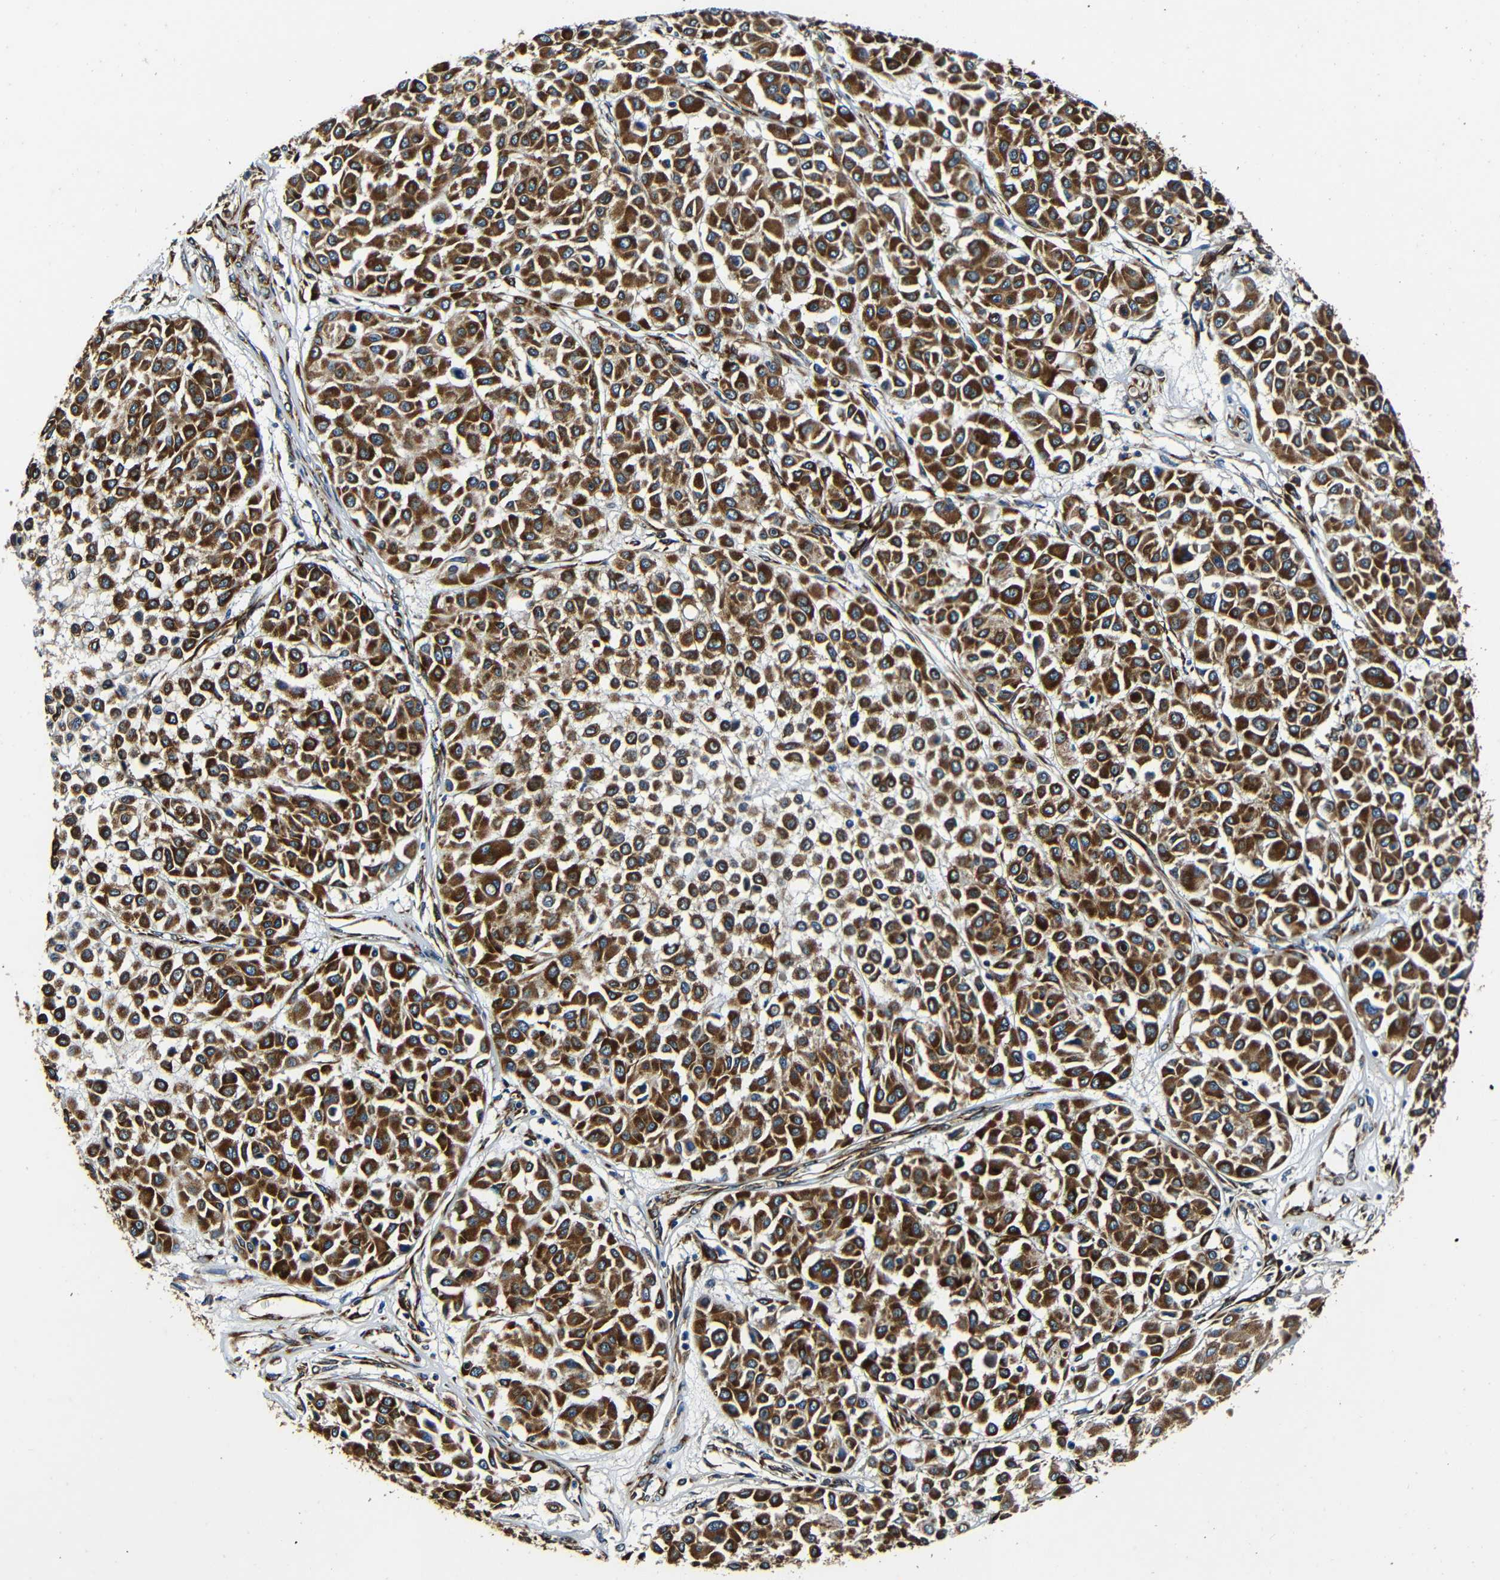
{"staining": {"intensity": "strong", "quantity": ">75%", "location": "cytoplasmic/membranous"}, "tissue": "melanoma", "cell_type": "Tumor cells", "image_type": "cancer", "snomed": [{"axis": "morphology", "description": "Malignant melanoma, Metastatic site"}, {"axis": "topography", "description": "Soft tissue"}], "caption": "Melanoma tissue exhibits strong cytoplasmic/membranous expression in approximately >75% of tumor cells, visualized by immunohistochemistry.", "gene": "RRBP1", "patient": {"sex": "male", "age": 41}}